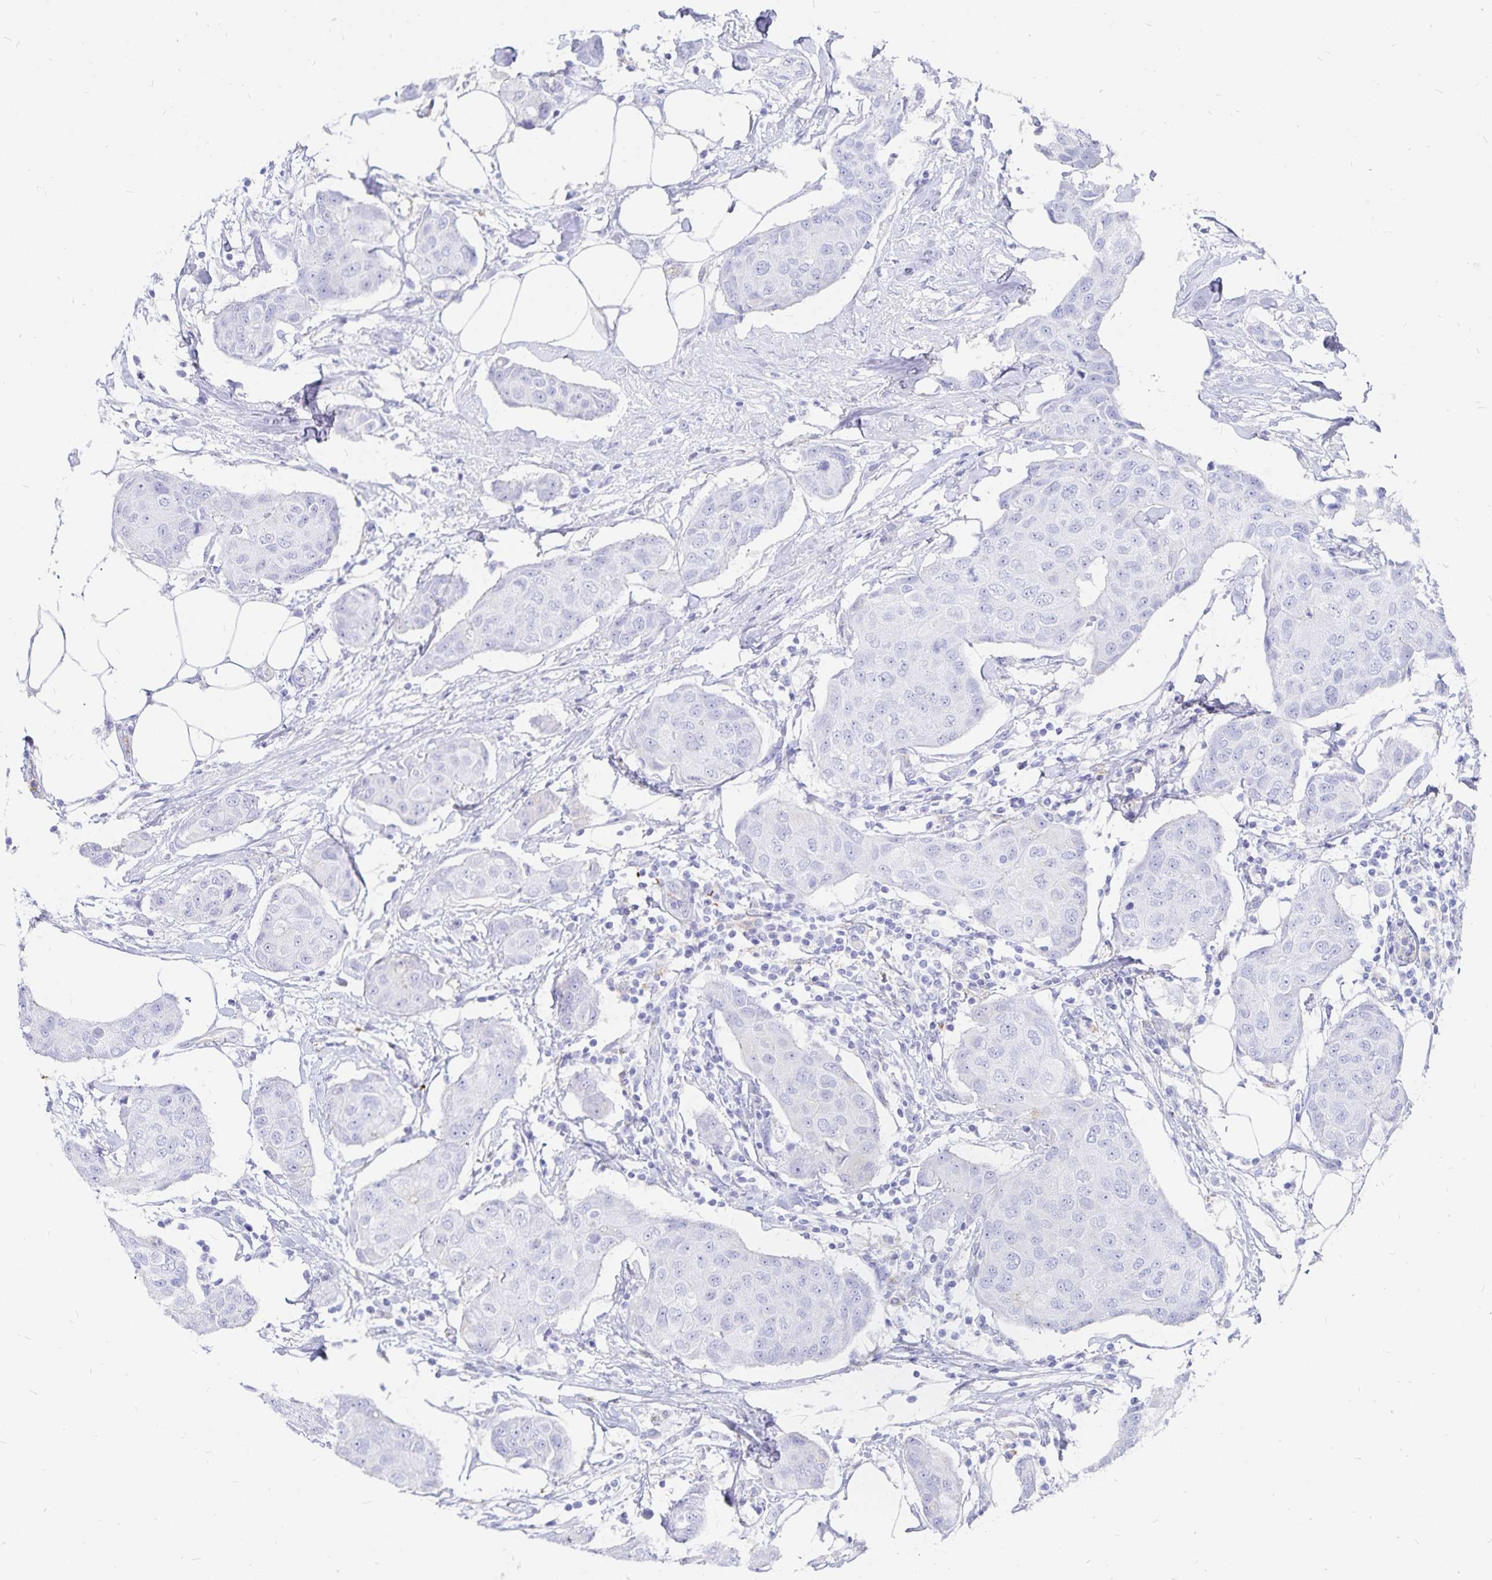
{"staining": {"intensity": "negative", "quantity": "none", "location": "none"}, "tissue": "breast cancer", "cell_type": "Tumor cells", "image_type": "cancer", "snomed": [{"axis": "morphology", "description": "Duct carcinoma"}, {"axis": "topography", "description": "Breast"}, {"axis": "topography", "description": "Lymph node"}], "caption": "A photomicrograph of human breast infiltrating ductal carcinoma is negative for staining in tumor cells.", "gene": "INSL5", "patient": {"sex": "female", "age": 80}}